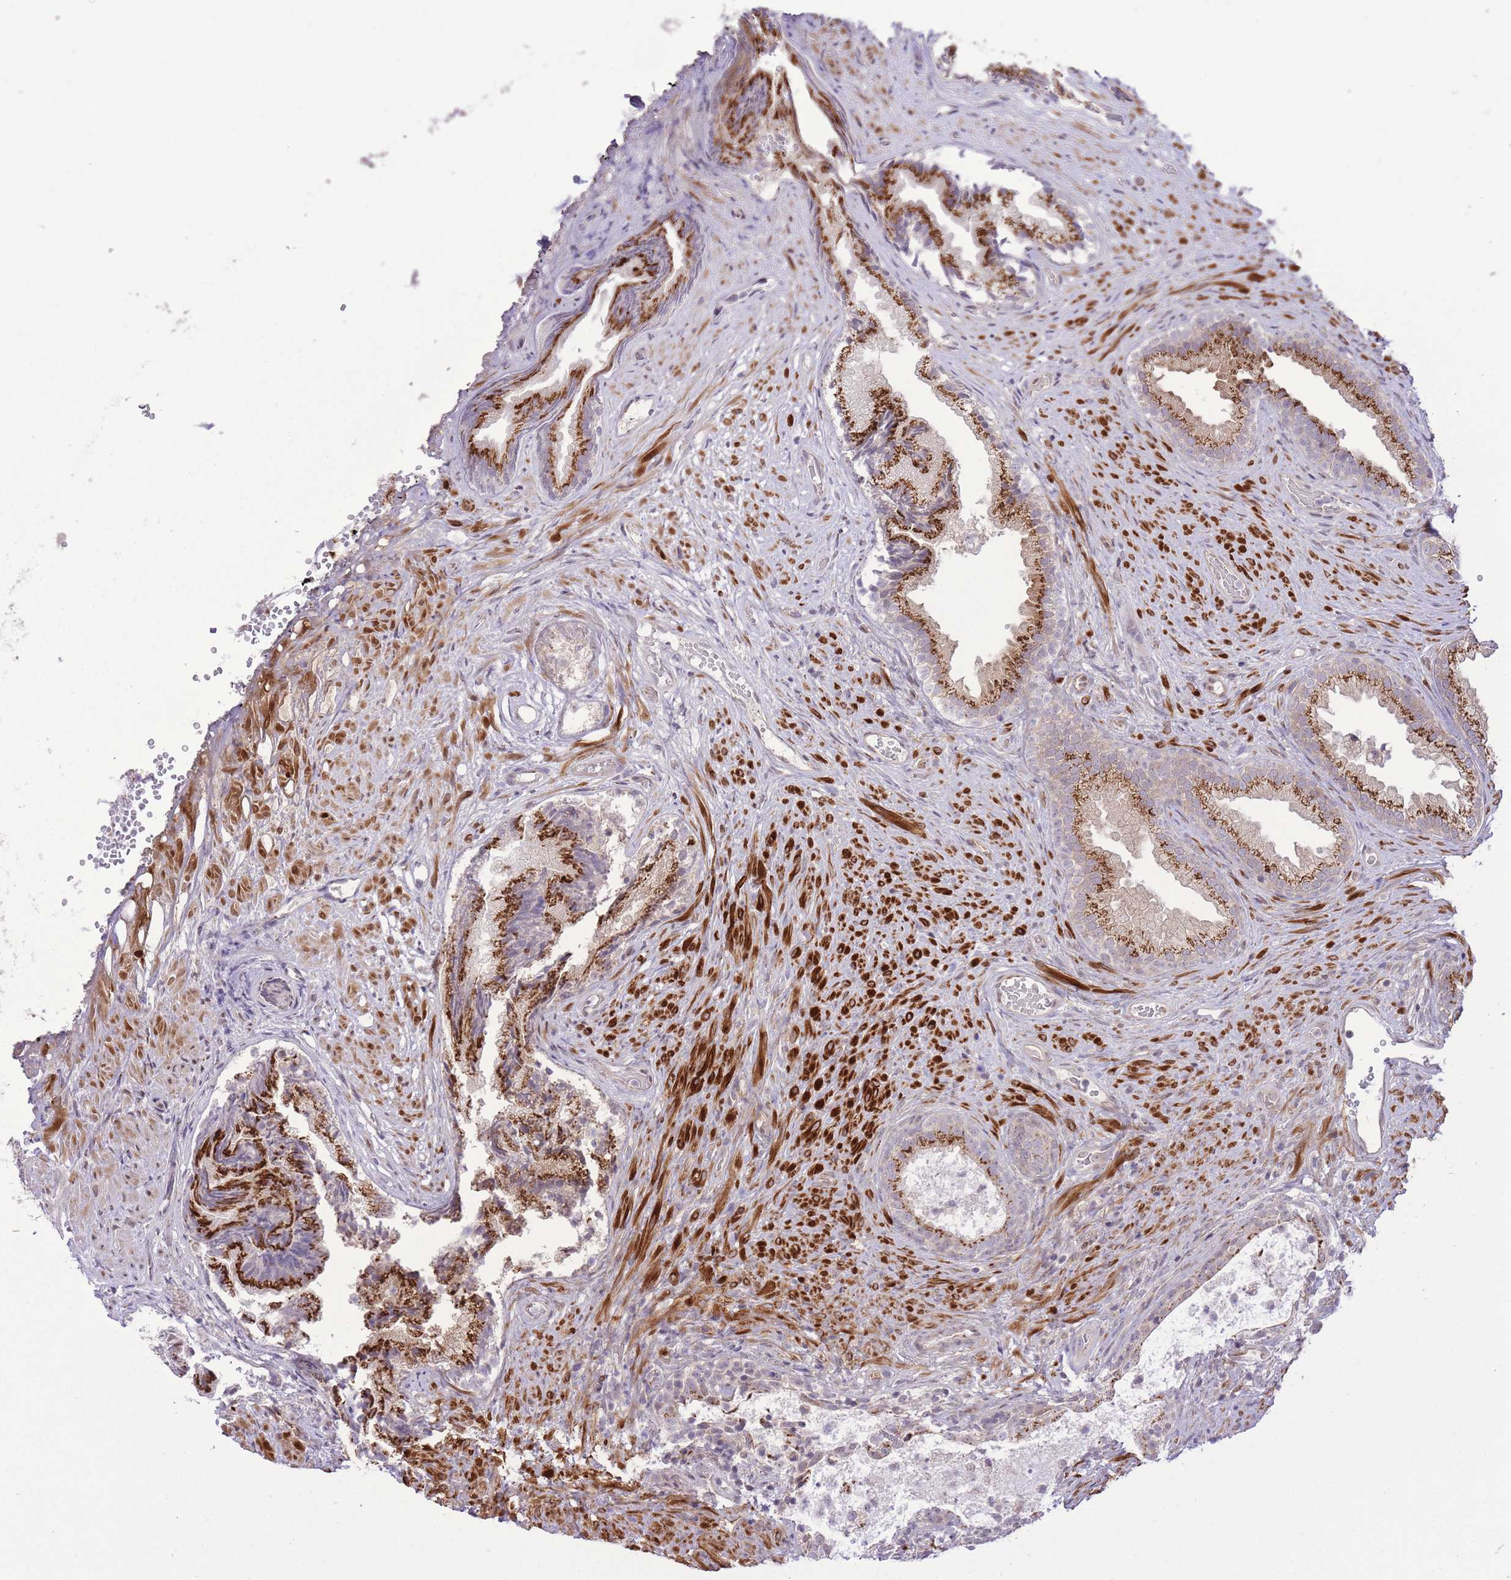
{"staining": {"intensity": "strong", "quantity": "25%-75%", "location": "cytoplasmic/membranous"}, "tissue": "prostate", "cell_type": "Glandular cells", "image_type": "normal", "snomed": [{"axis": "morphology", "description": "Normal tissue, NOS"}, {"axis": "topography", "description": "Prostate"}], "caption": "Protein staining of unremarkable prostate demonstrates strong cytoplasmic/membranous staining in about 25%-75% of glandular cells.", "gene": "ZBED5", "patient": {"sex": "male", "age": 76}}